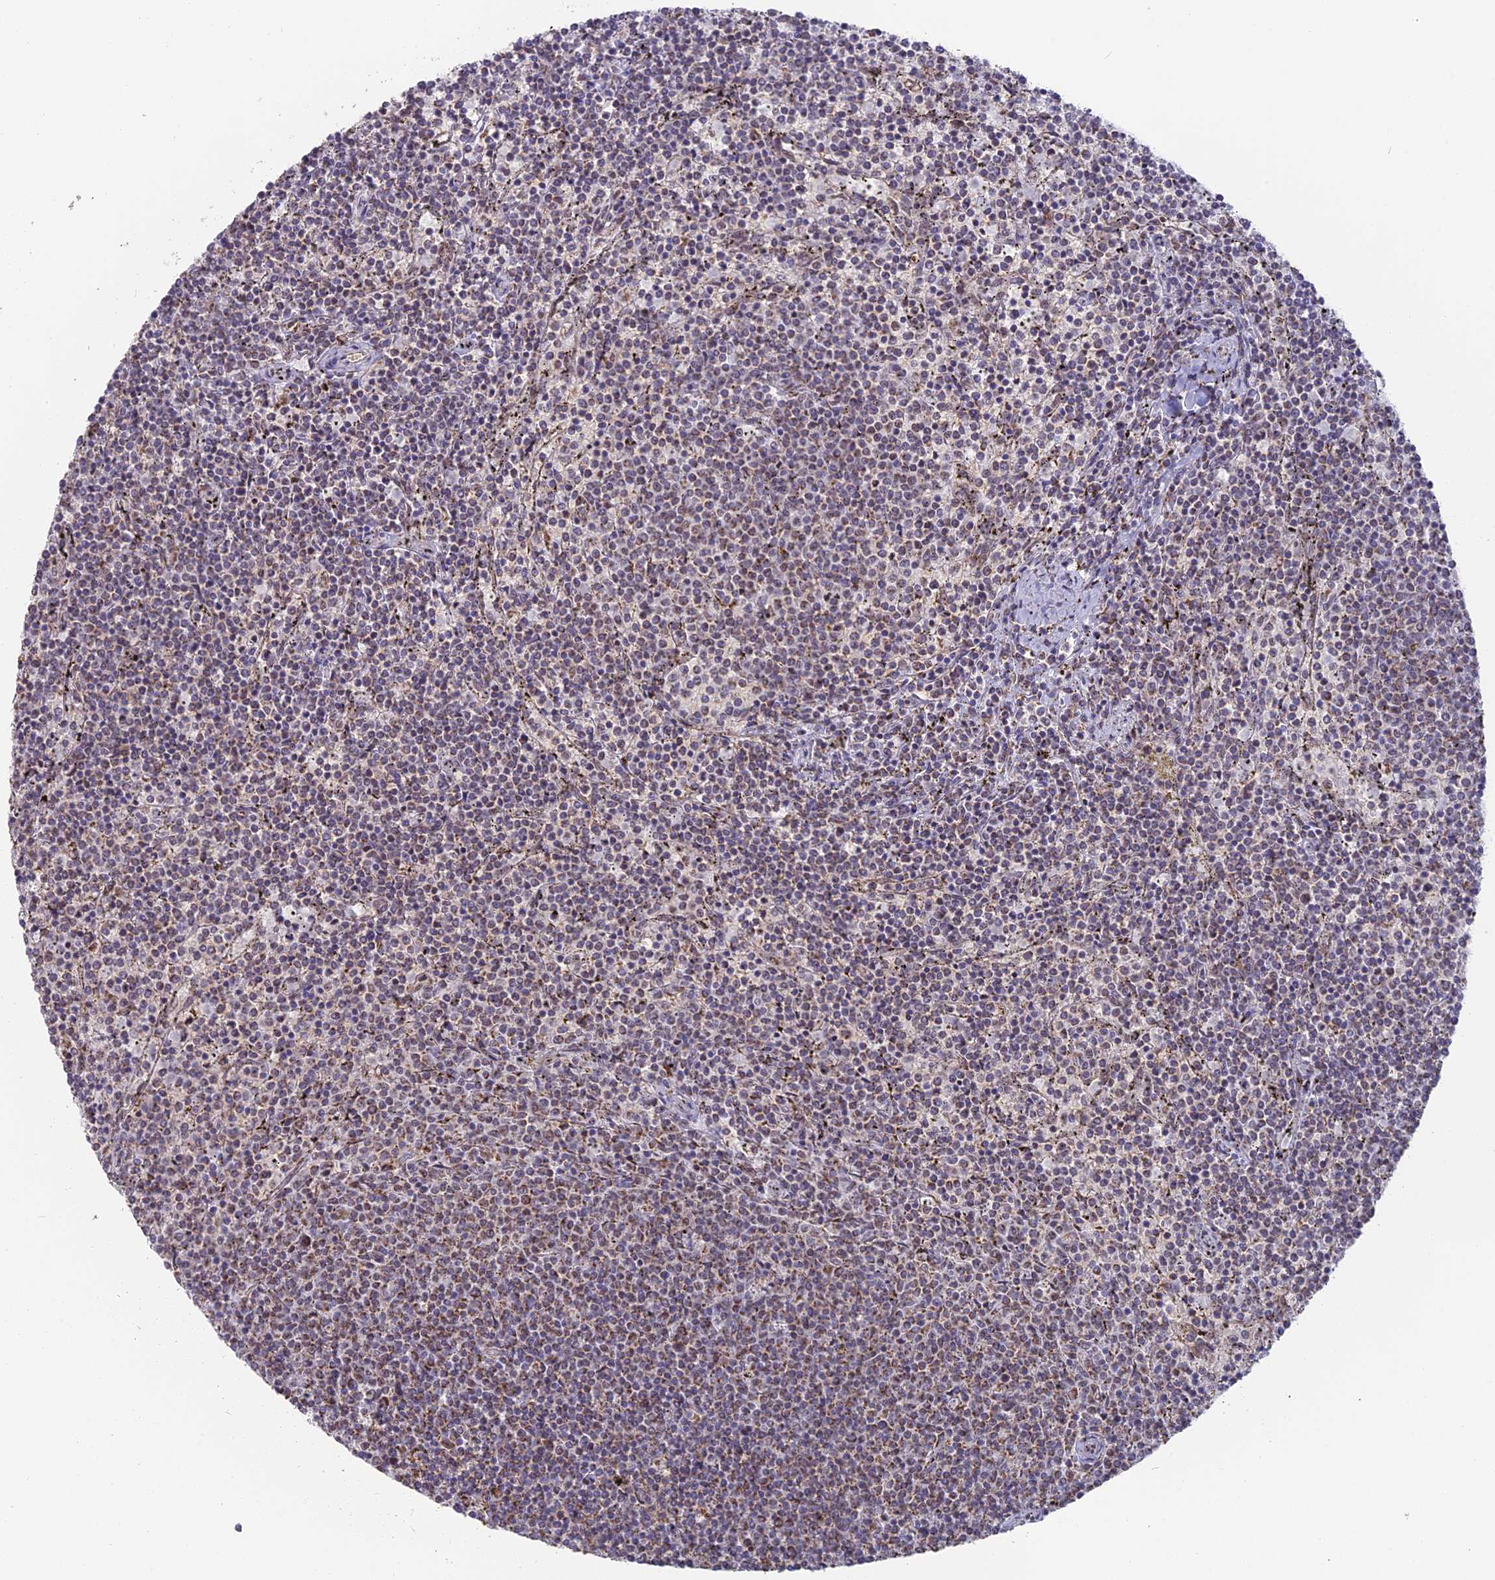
{"staining": {"intensity": "weak", "quantity": "<25%", "location": "cytoplasmic/membranous"}, "tissue": "lymphoma", "cell_type": "Tumor cells", "image_type": "cancer", "snomed": [{"axis": "morphology", "description": "Malignant lymphoma, non-Hodgkin's type, Low grade"}, {"axis": "topography", "description": "Spleen"}], "caption": "This is an IHC micrograph of lymphoma. There is no staining in tumor cells.", "gene": "ARHGAP40", "patient": {"sex": "female", "age": 50}}